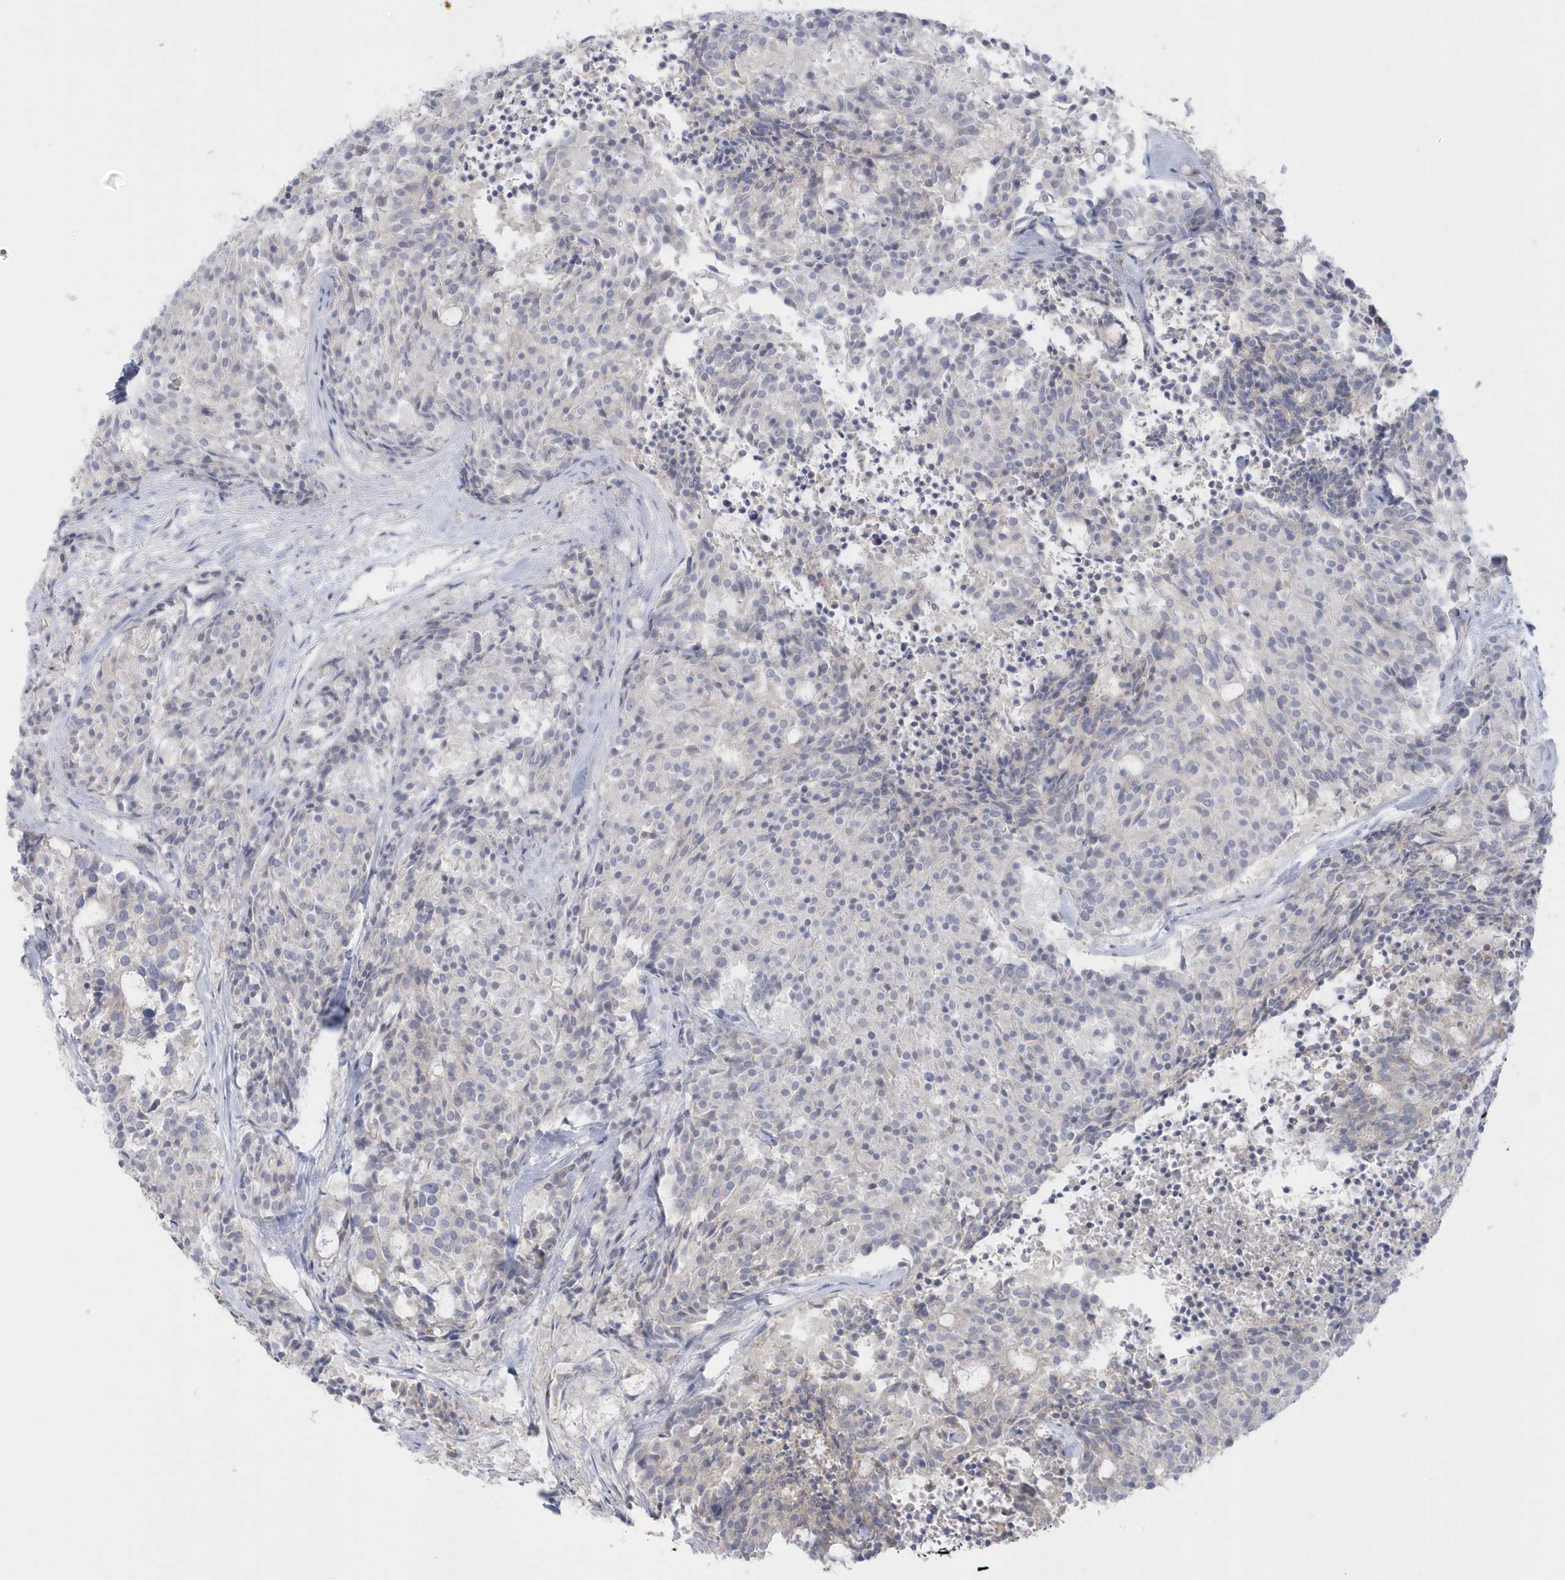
{"staining": {"intensity": "negative", "quantity": "none", "location": "none"}, "tissue": "carcinoid", "cell_type": "Tumor cells", "image_type": "cancer", "snomed": [{"axis": "morphology", "description": "Carcinoid, malignant, NOS"}, {"axis": "topography", "description": "Pancreas"}], "caption": "This is an immunohistochemistry photomicrograph of human carcinoid. There is no expression in tumor cells.", "gene": "SEMA3D", "patient": {"sex": "female", "age": 54}}